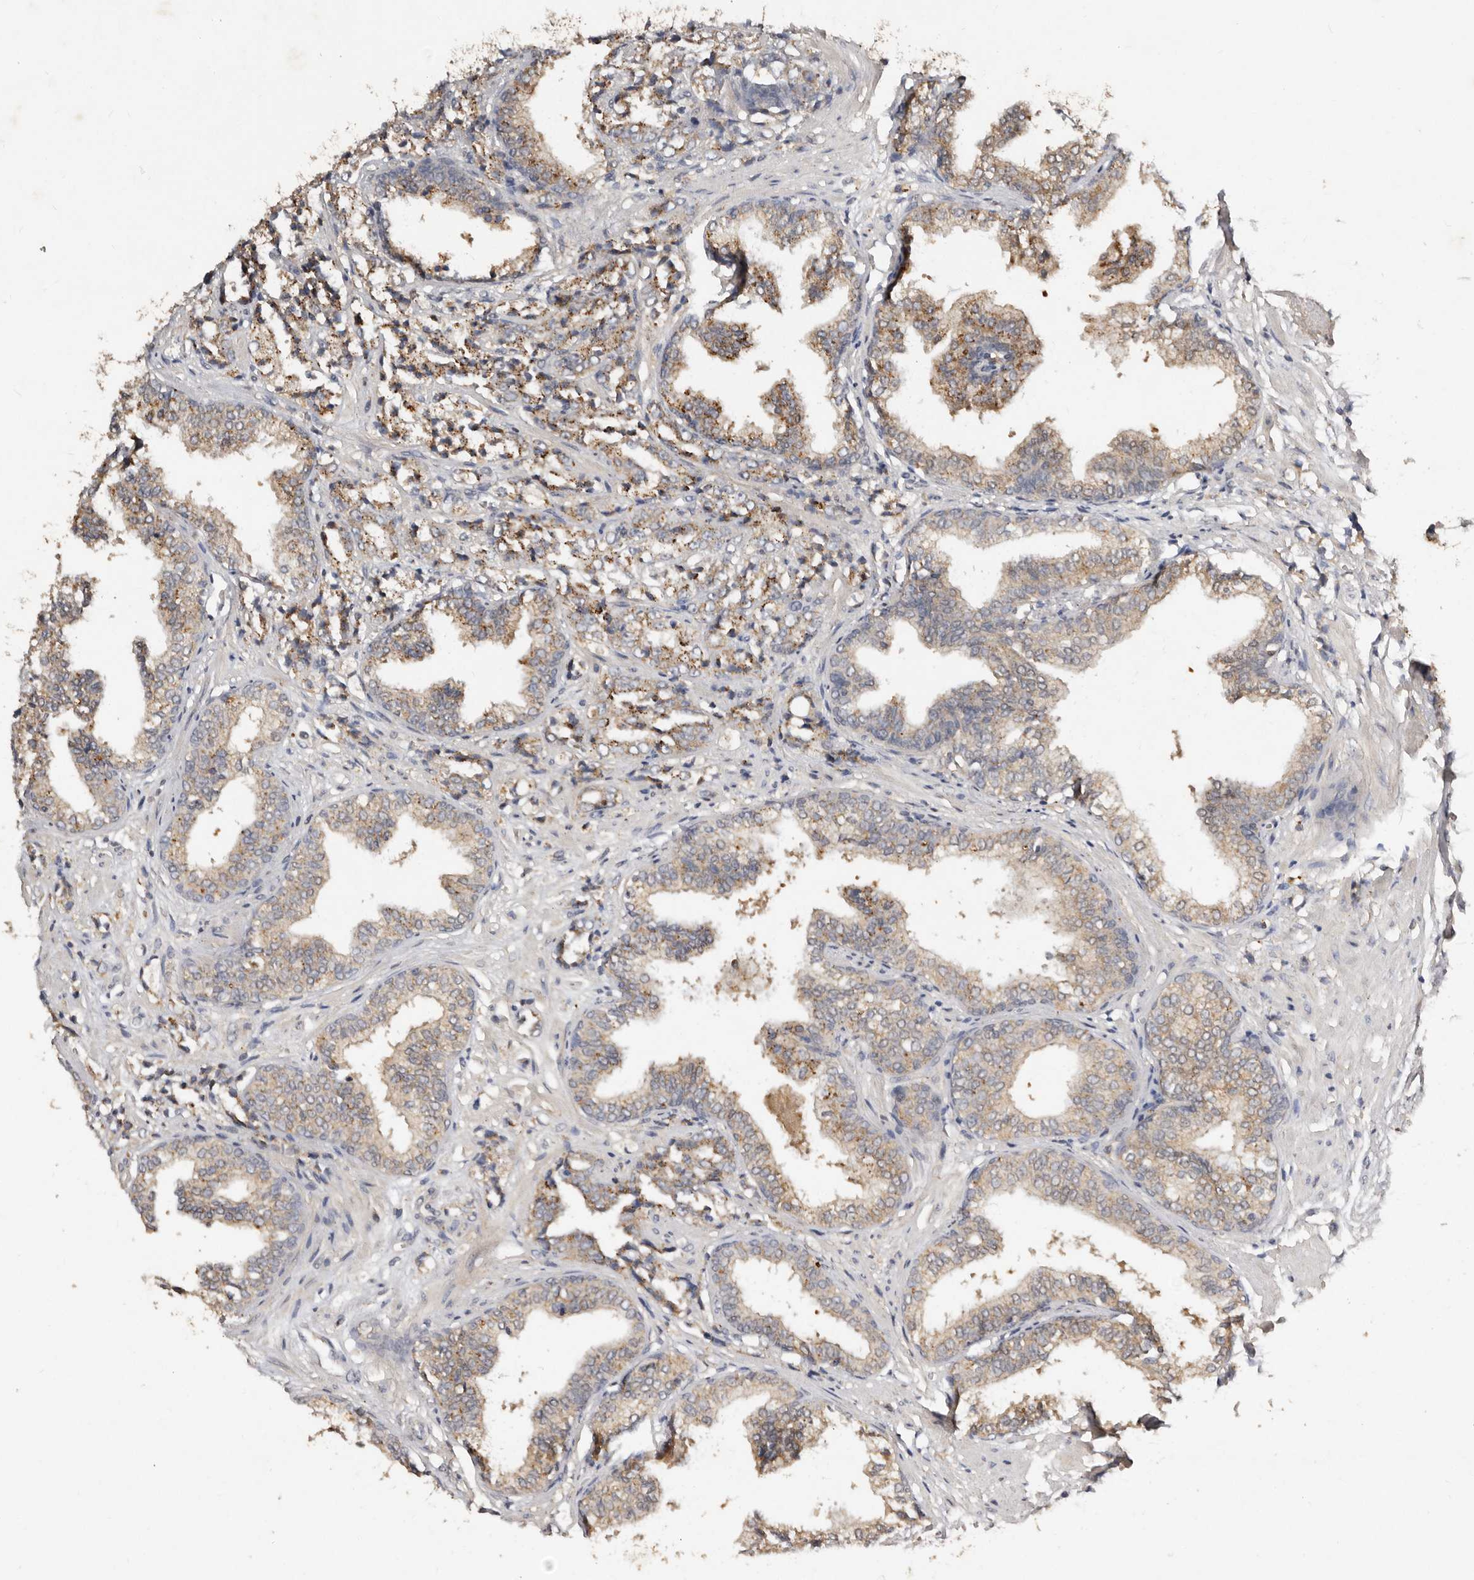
{"staining": {"intensity": "moderate", "quantity": "25%-75%", "location": "cytoplasmic/membranous"}, "tissue": "prostate cancer", "cell_type": "Tumor cells", "image_type": "cancer", "snomed": [{"axis": "morphology", "description": "Adenocarcinoma, High grade"}, {"axis": "topography", "description": "Prostate"}], "caption": "Brown immunohistochemical staining in human prostate high-grade adenocarcinoma displays moderate cytoplasmic/membranous staining in approximately 25%-75% of tumor cells.", "gene": "EDEM1", "patient": {"sex": "male", "age": 71}}